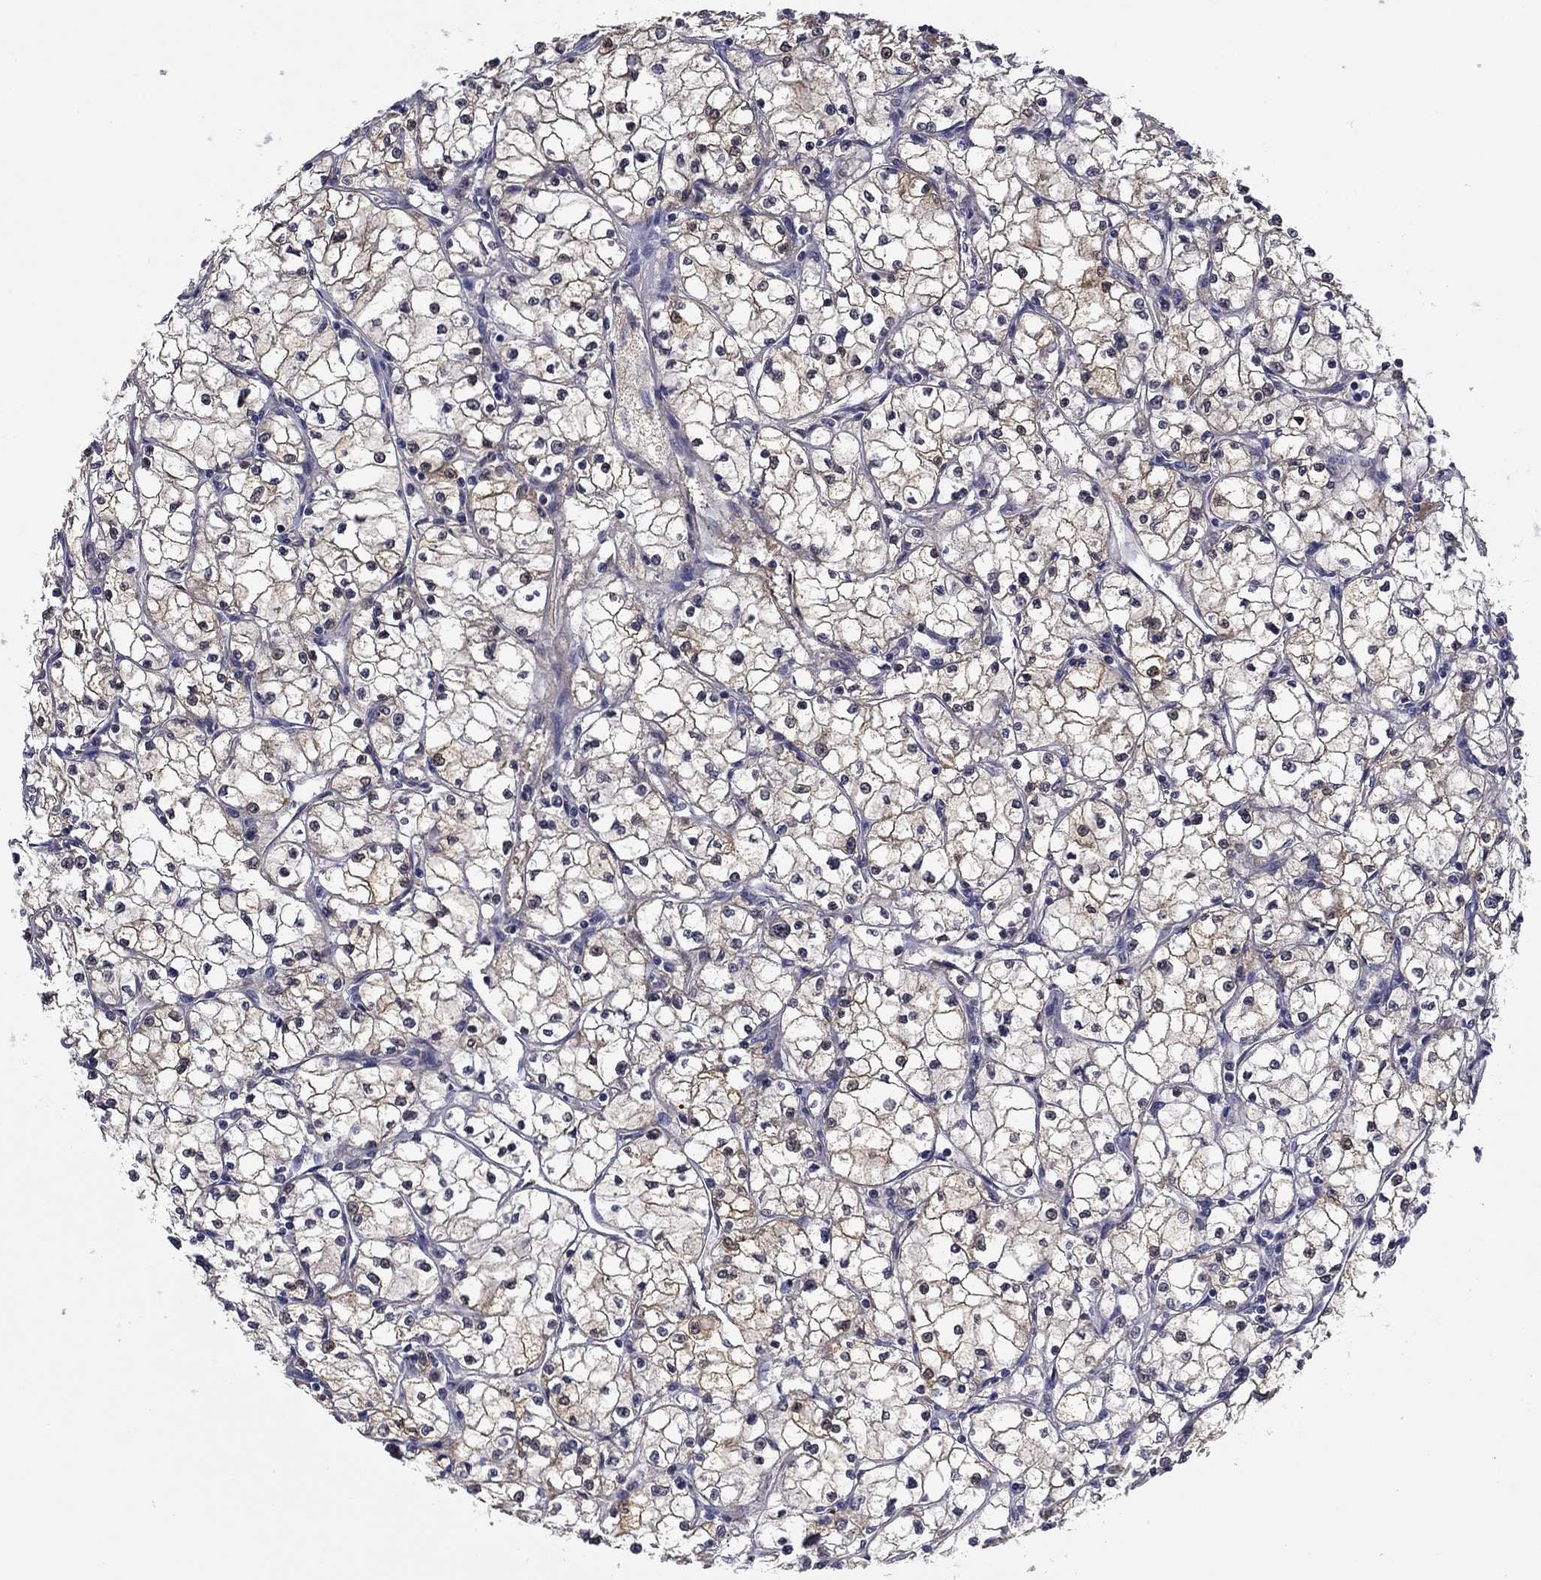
{"staining": {"intensity": "weak", "quantity": "25%-75%", "location": "cytoplasmic/membranous"}, "tissue": "renal cancer", "cell_type": "Tumor cells", "image_type": "cancer", "snomed": [{"axis": "morphology", "description": "Adenocarcinoma, NOS"}, {"axis": "topography", "description": "Kidney"}], "caption": "High-power microscopy captured an IHC histopathology image of adenocarcinoma (renal), revealing weak cytoplasmic/membranous staining in about 25%-75% of tumor cells. Nuclei are stained in blue.", "gene": "DDTL", "patient": {"sex": "male", "age": 67}}